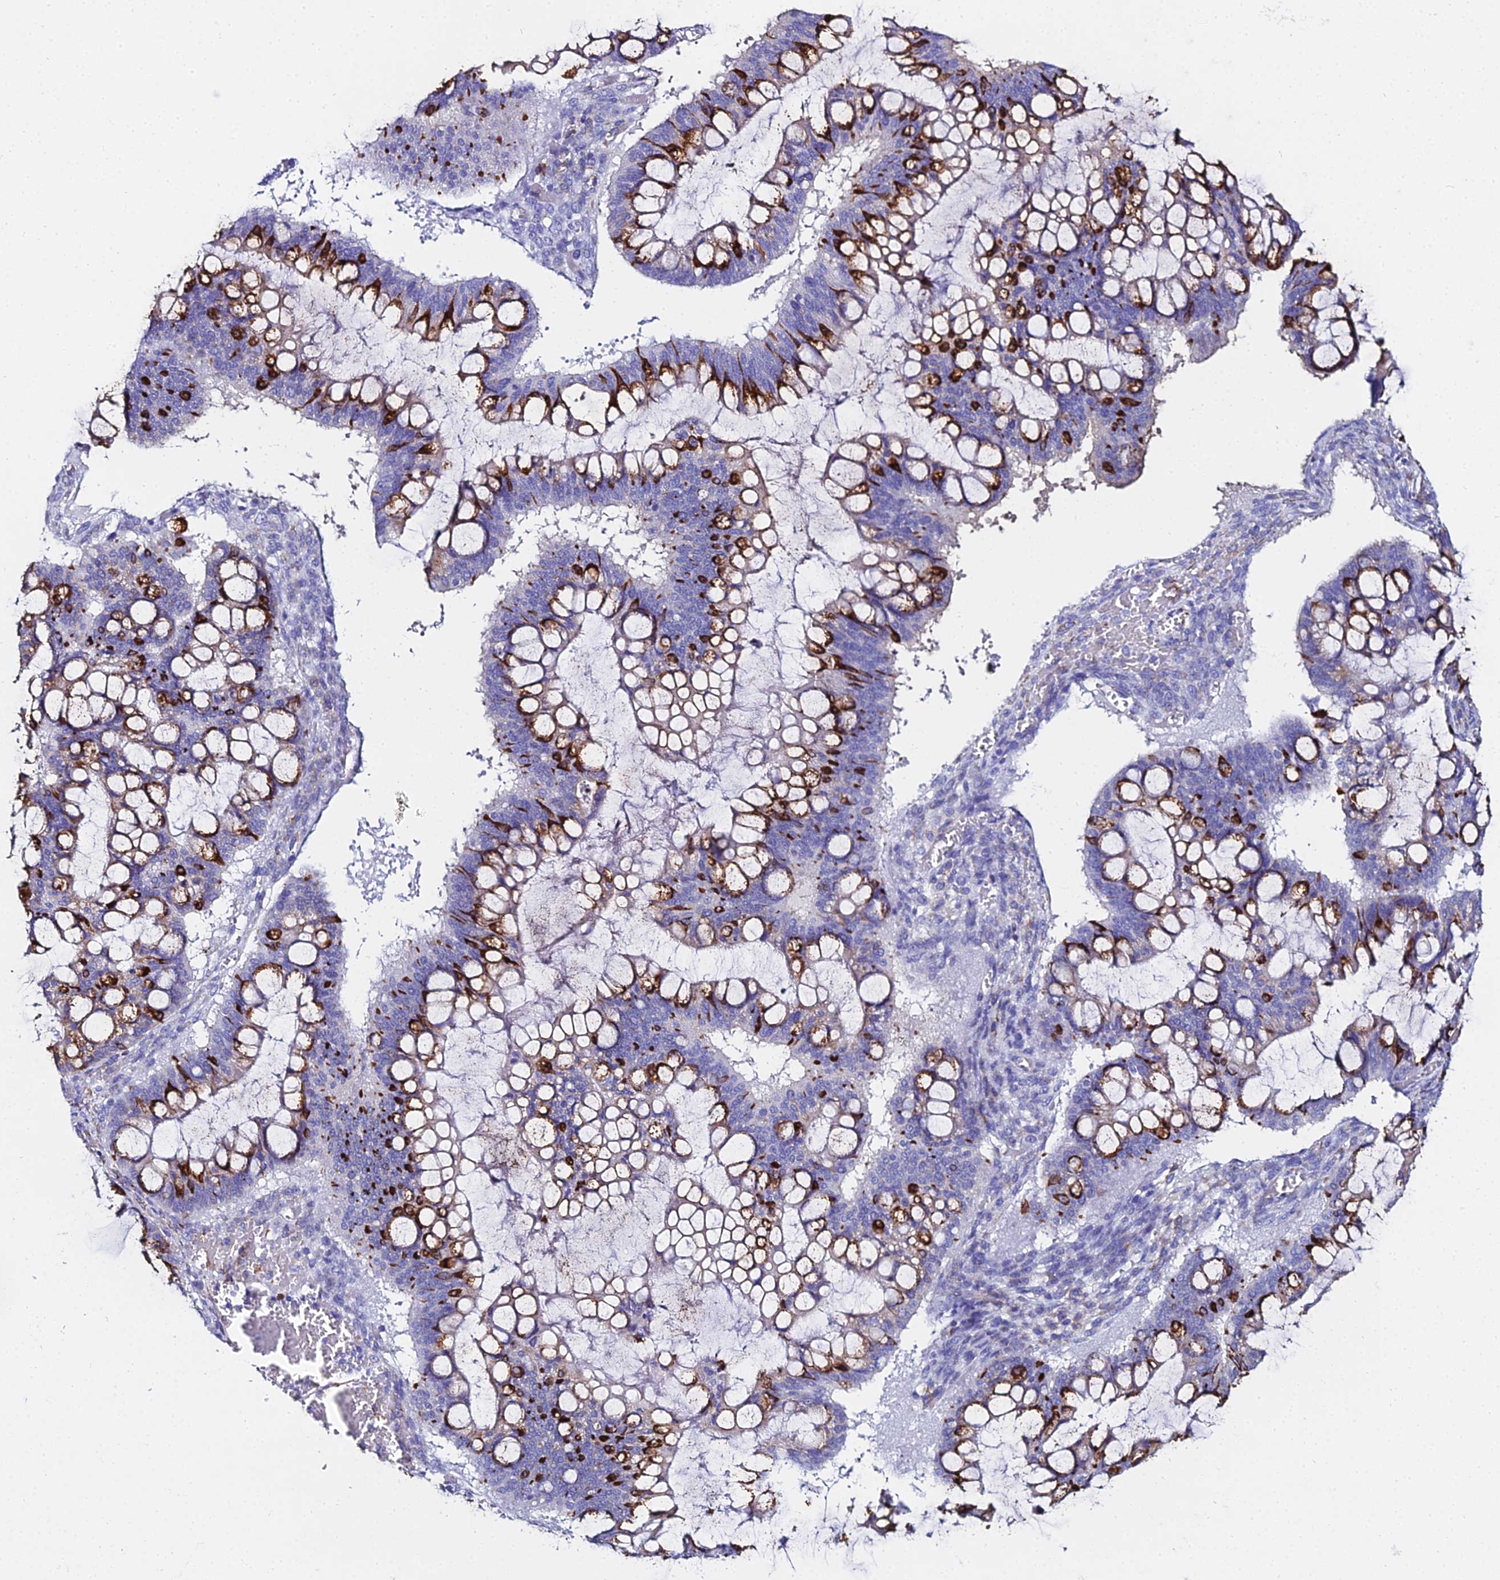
{"staining": {"intensity": "strong", "quantity": "25%-75%", "location": "cytoplasmic/membranous"}, "tissue": "ovarian cancer", "cell_type": "Tumor cells", "image_type": "cancer", "snomed": [{"axis": "morphology", "description": "Cystadenocarcinoma, mucinous, NOS"}, {"axis": "topography", "description": "Ovary"}], "caption": "Ovarian cancer (mucinous cystadenocarcinoma) stained for a protein displays strong cytoplasmic/membranous positivity in tumor cells.", "gene": "TXNDC5", "patient": {"sex": "female", "age": 73}}